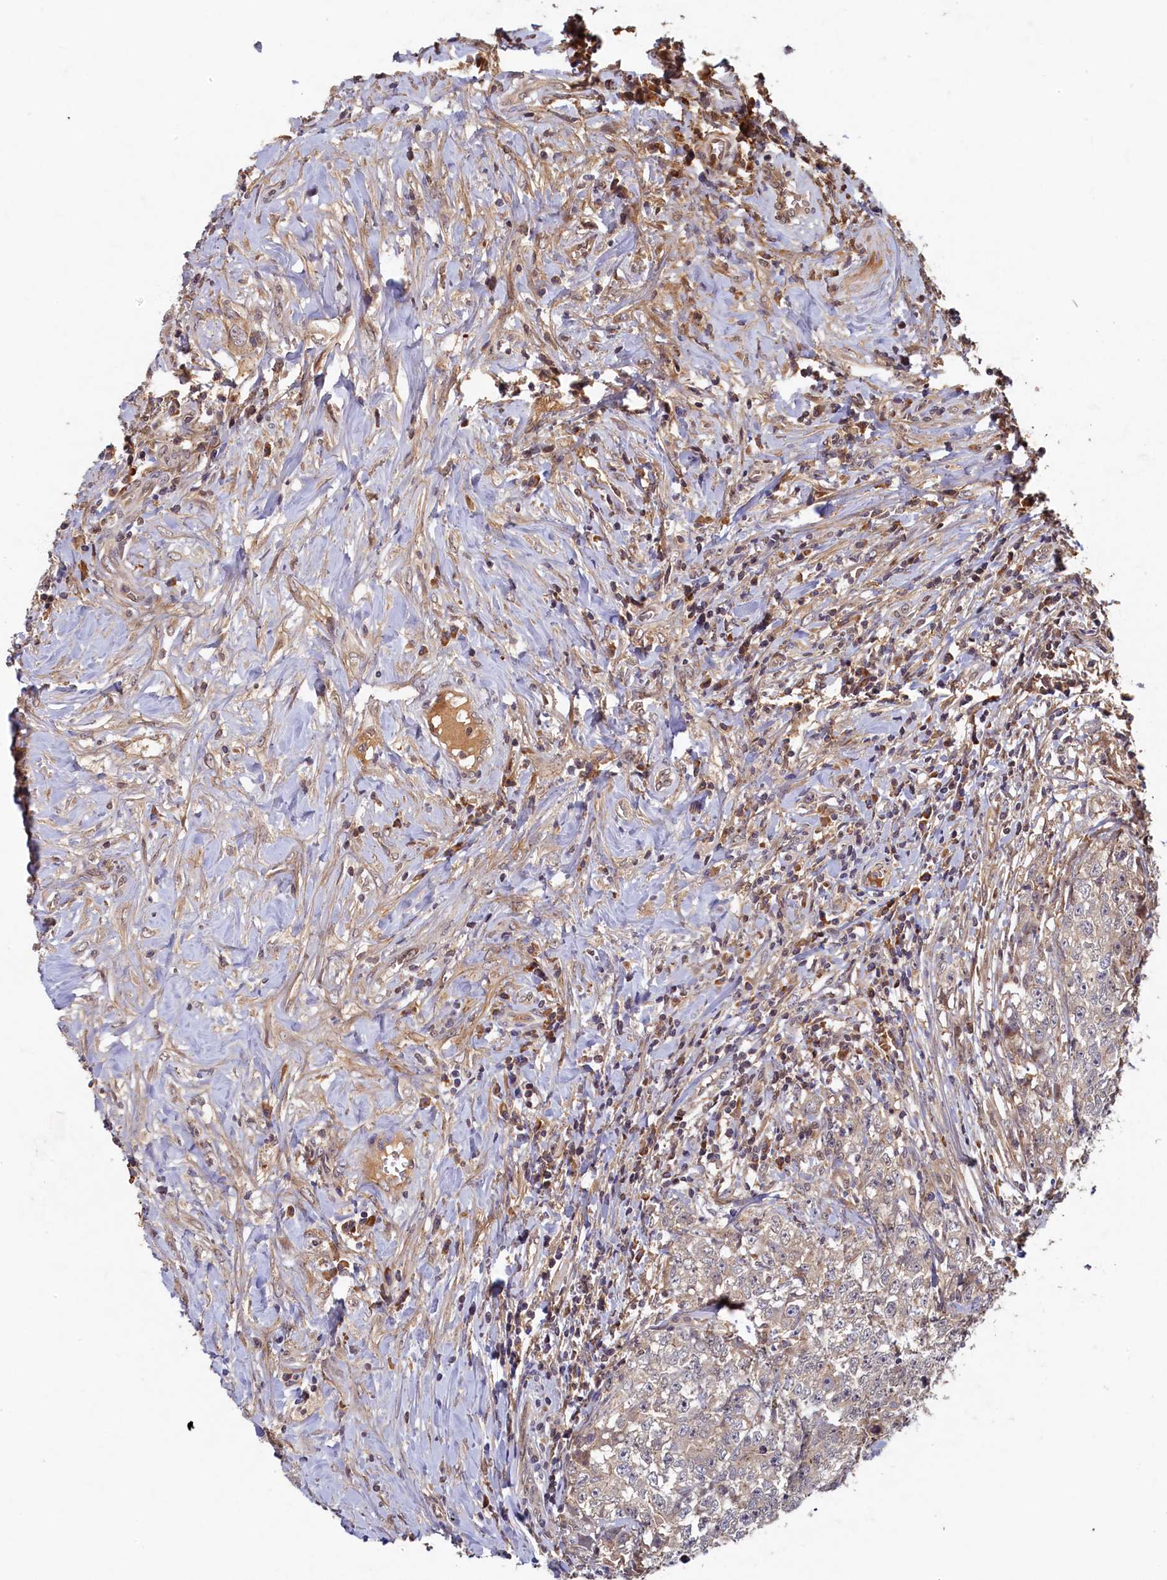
{"staining": {"intensity": "negative", "quantity": "none", "location": "none"}, "tissue": "testis cancer", "cell_type": "Tumor cells", "image_type": "cancer", "snomed": [{"axis": "morphology", "description": "Seminoma, NOS"}, {"axis": "morphology", "description": "Carcinoma, Embryonal, NOS"}, {"axis": "topography", "description": "Testis"}], "caption": "The IHC histopathology image has no significant positivity in tumor cells of embryonal carcinoma (testis) tissue.", "gene": "LCMT2", "patient": {"sex": "male", "age": 43}}